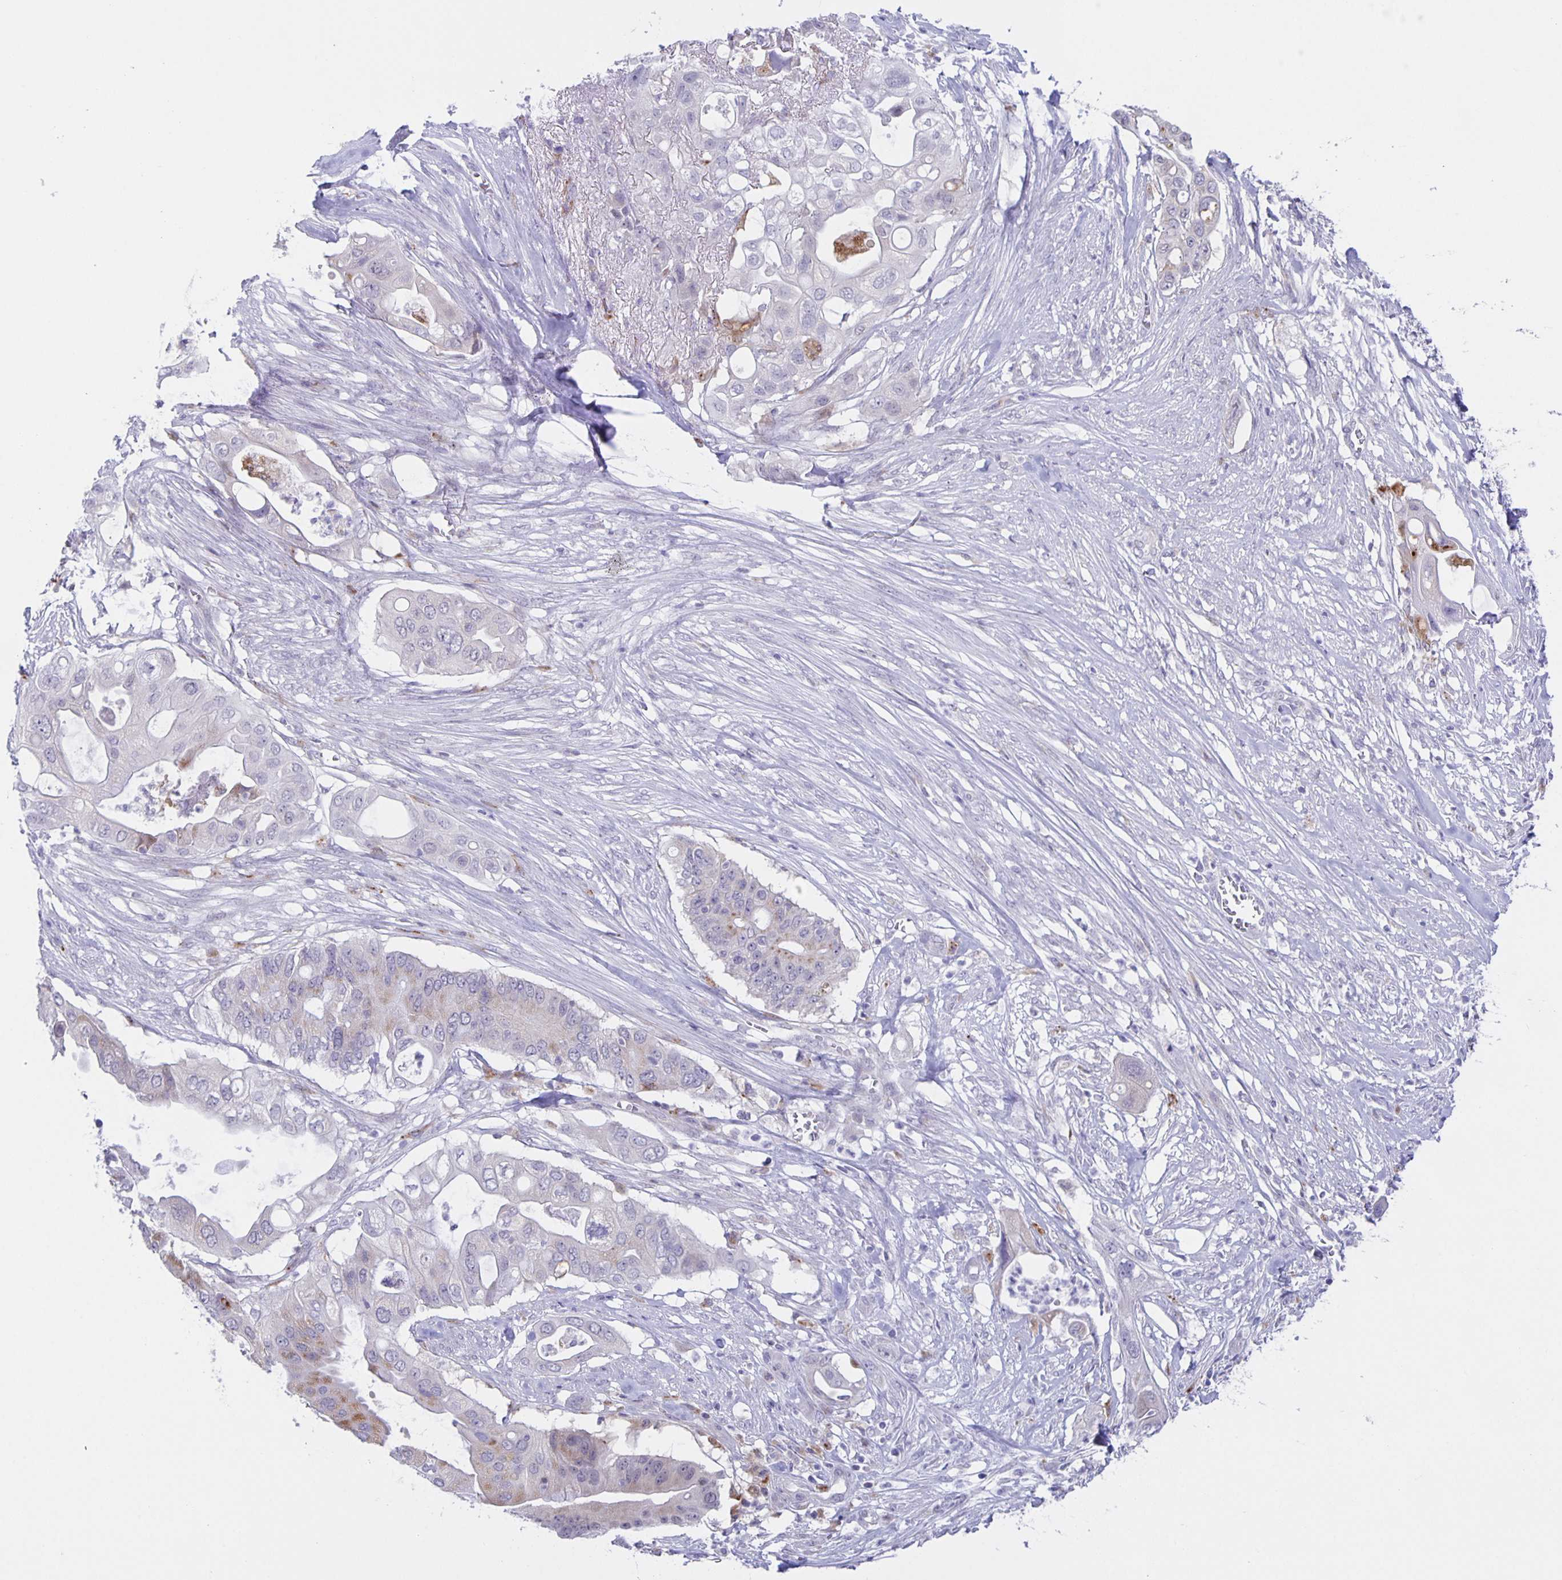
{"staining": {"intensity": "negative", "quantity": "none", "location": "none"}, "tissue": "pancreatic cancer", "cell_type": "Tumor cells", "image_type": "cancer", "snomed": [{"axis": "morphology", "description": "Adenocarcinoma, NOS"}, {"axis": "topography", "description": "Pancreas"}], "caption": "High power microscopy micrograph of an immunohistochemistry micrograph of adenocarcinoma (pancreatic), revealing no significant expression in tumor cells.", "gene": "LIPA", "patient": {"sex": "female", "age": 72}}